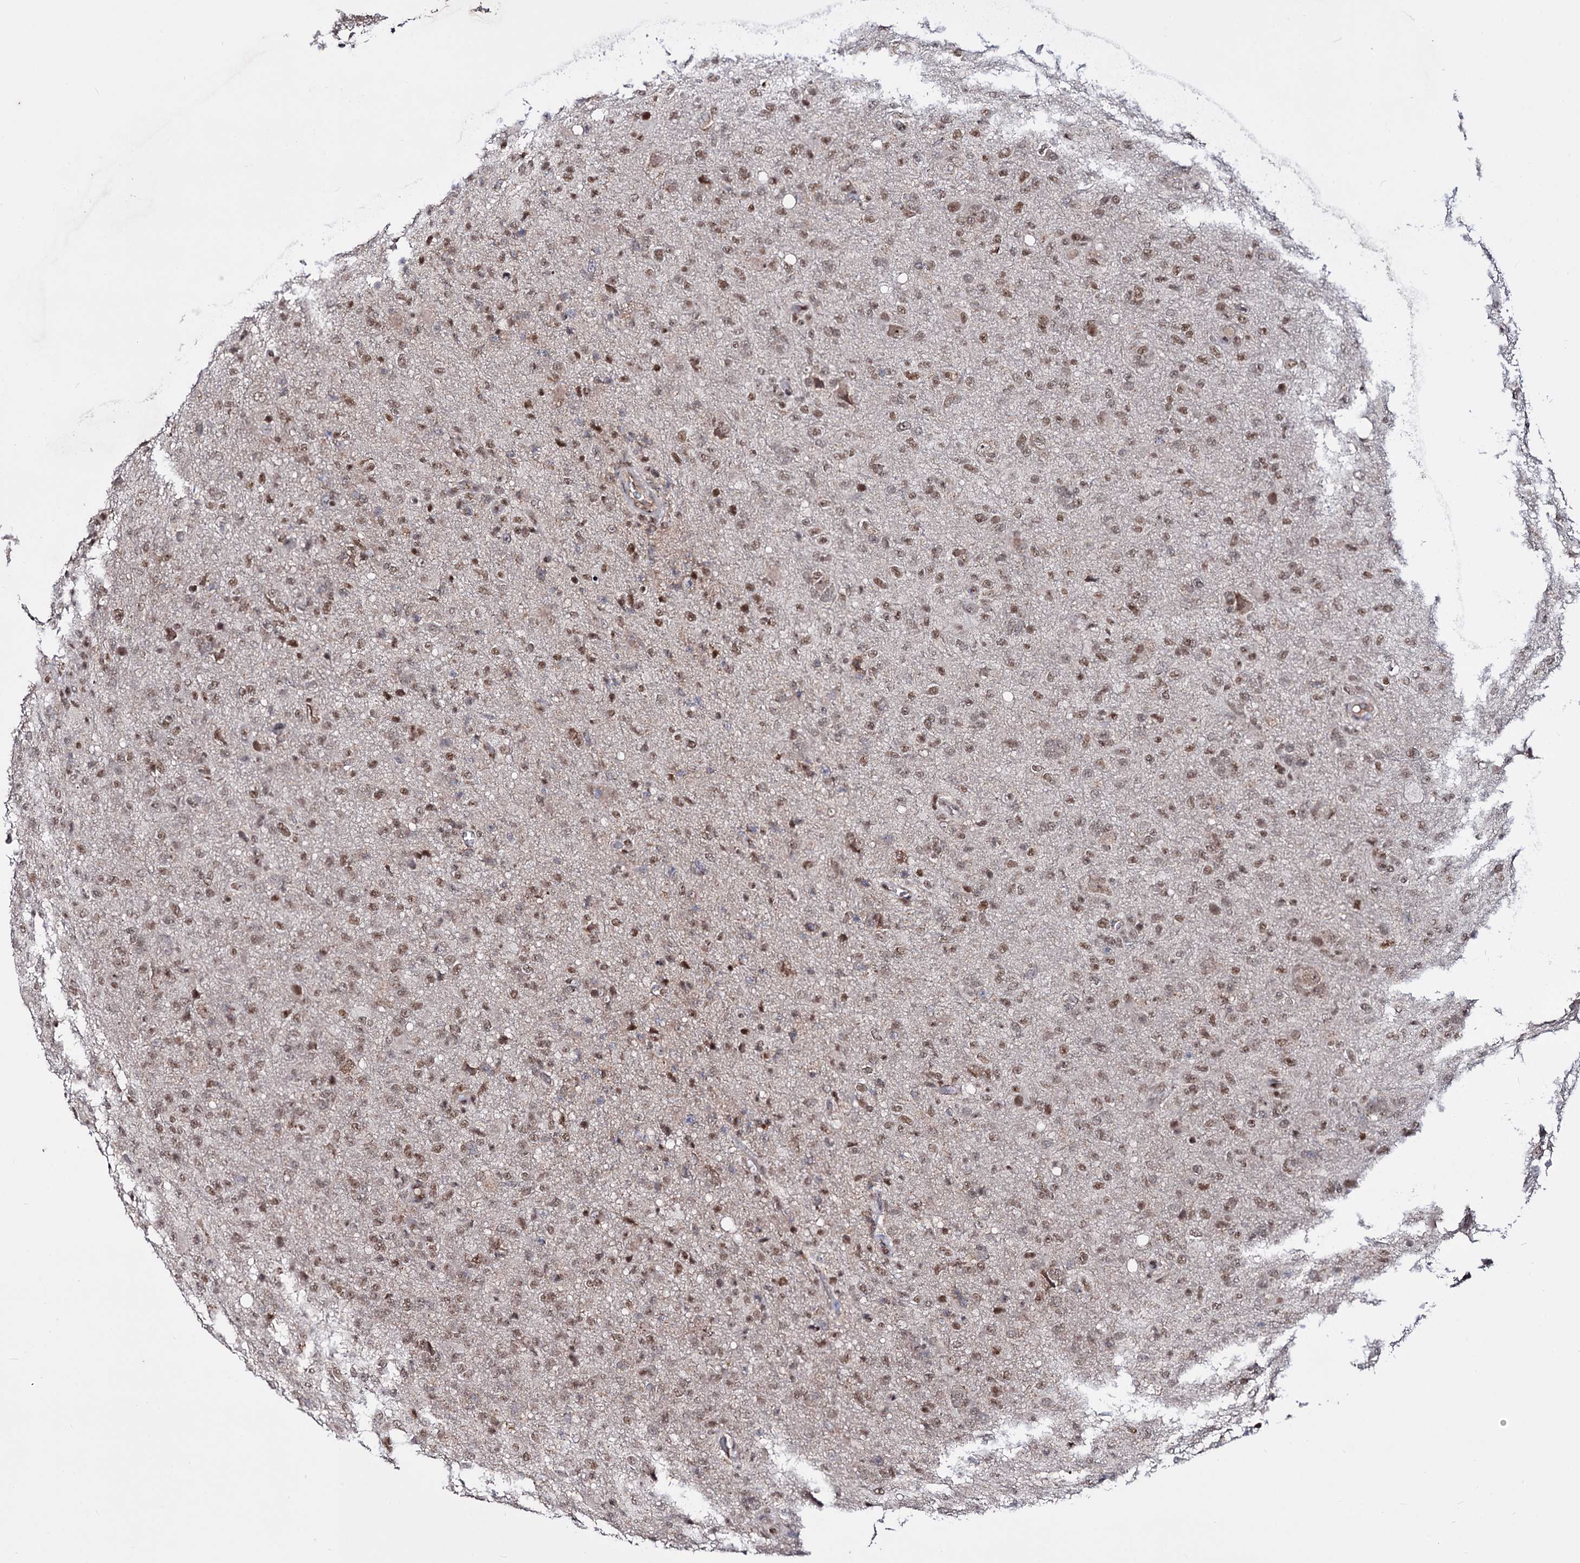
{"staining": {"intensity": "moderate", "quantity": ">75%", "location": "nuclear"}, "tissue": "glioma", "cell_type": "Tumor cells", "image_type": "cancer", "snomed": [{"axis": "morphology", "description": "Glioma, malignant, High grade"}, {"axis": "topography", "description": "Brain"}], "caption": "DAB (3,3'-diaminobenzidine) immunohistochemical staining of malignant high-grade glioma shows moderate nuclear protein expression in approximately >75% of tumor cells.", "gene": "SMCHD1", "patient": {"sex": "female", "age": 57}}